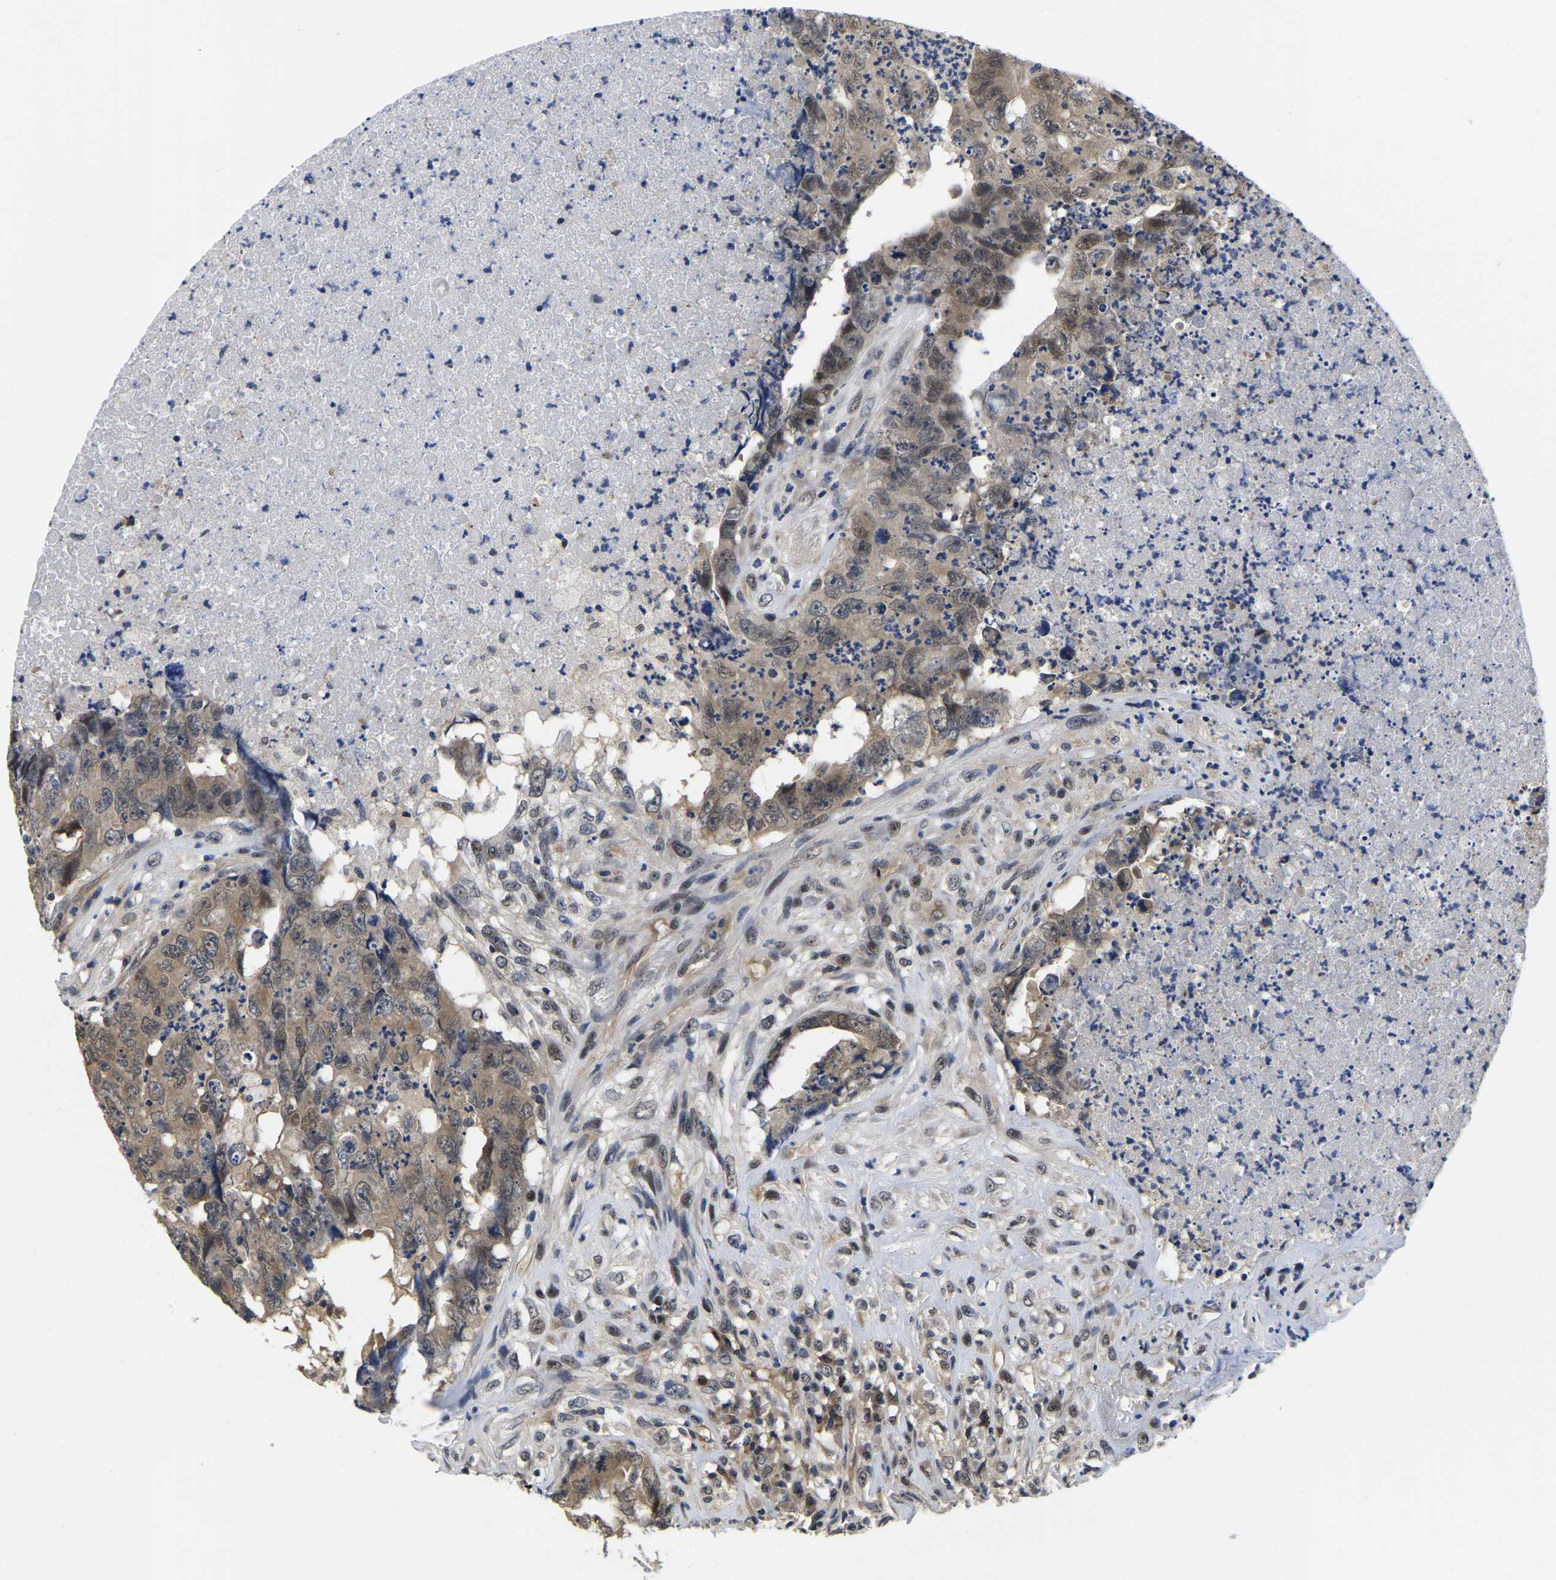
{"staining": {"intensity": "weak", "quantity": "25%-75%", "location": "cytoplasmic/membranous,nuclear"}, "tissue": "testis cancer", "cell_type": "Tumor cells", "image_type": "cancer", "snomed": [{"axis": "morphology", "description": "Carcinoma, Embryonal, NOS"}, {"axis": "topography", "description": "Testis"}], "caption": "Brown immunohistochemical staining in testis embryonal carcinoma demonstrates weak cytoplasmic/membranous and nuclear staining in approximately 25%-75% of tumor cells. (DAB IHC, brown staining for protein, blue staining for nuclei).", "gene": "MCOLN2", "patient": {"sex": "male", "age": 32}}